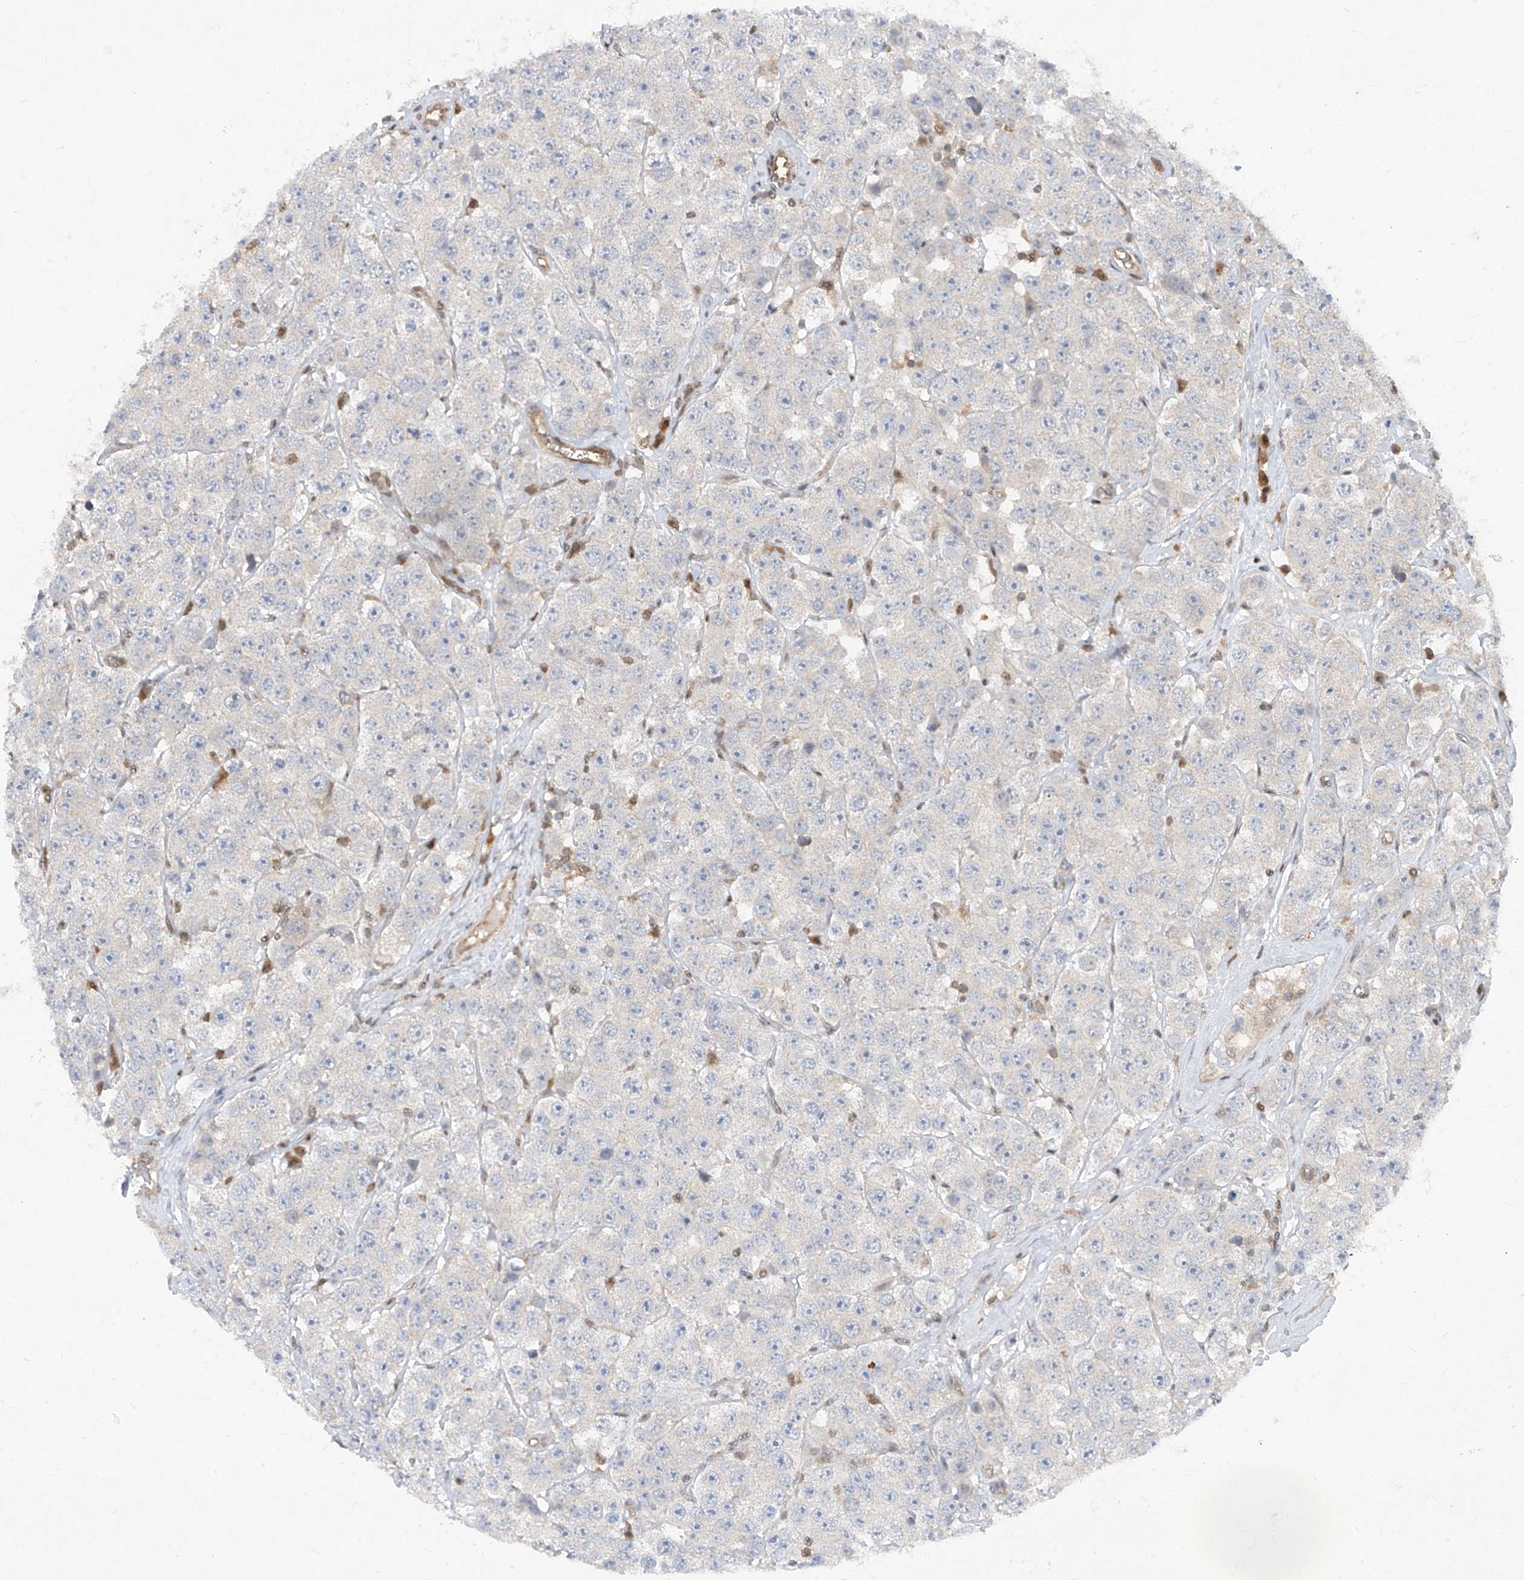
{"staining": {"intensity": "negative", "quantity": "none", "location": "none"}, "tissue": "testis cancer", "cell_type": "Tumor cells", "image_type": "cancer", "snomed": [{"axis": "morphology", "description": "Seminoma, NOS"}, {"axis": "topography", "description": "Testis"}], "caption": "The IHC image has no significant staining in tumor cells of testis cancer tissue.", "gene": "ZNF358", "patient": {"sex": "male", "age": 28}}